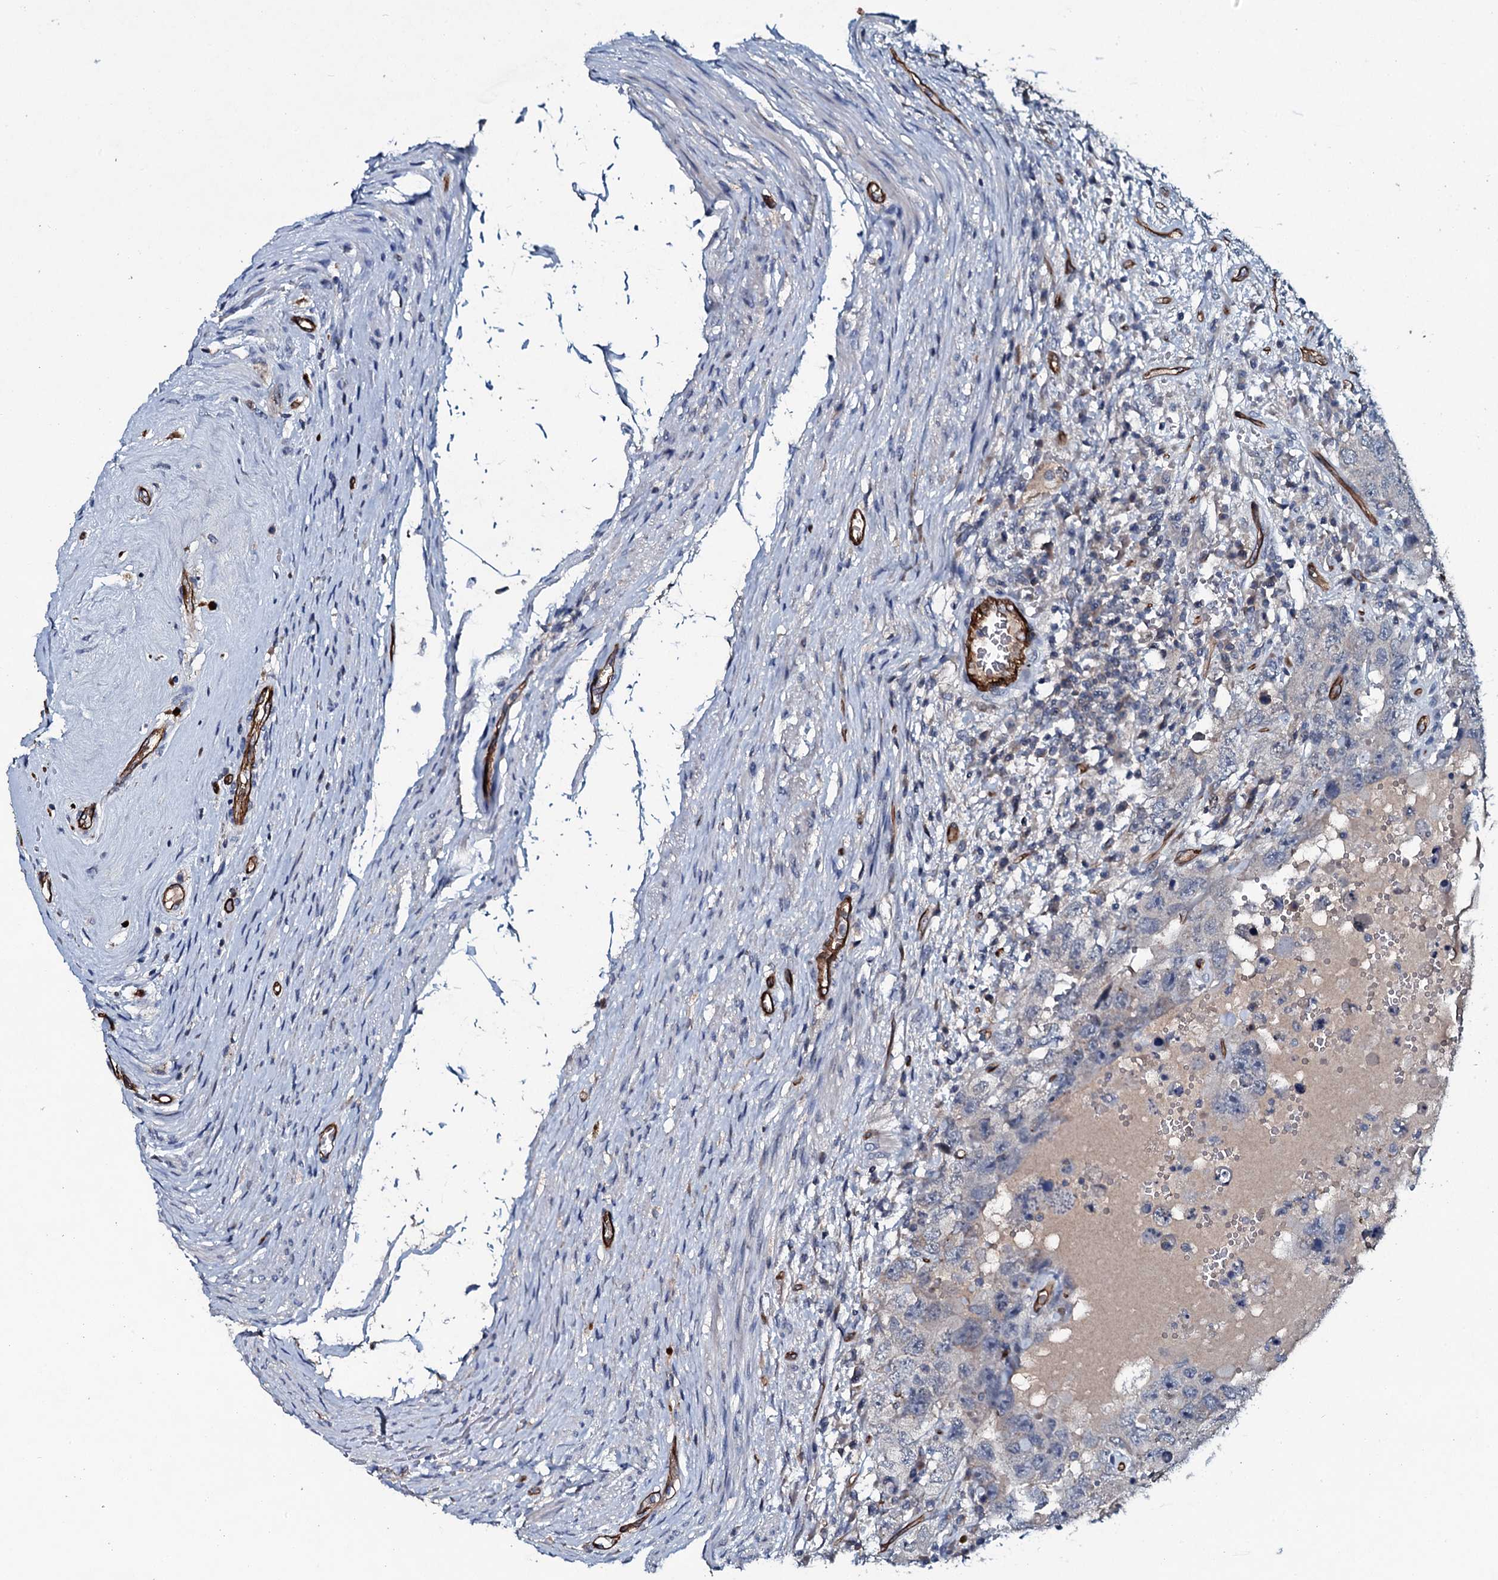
{"staining": {"intensity": "negative", "quantity": "none", "location": "none"}, "tissue": "testis cancer", "cell_type": "Tumor cells", "image_type": "cancer", "snomed": [{"axis": "morphology", "description": "Carcinoma, Embryonal, NOS"}, {"axis": "topography", "description": "Testis"}], "caption": "IHC of testis cancer shows no expression in tumor cells. Brightfield microscopy of immunohistochemistry (IHC) stained with DAB (3,3'-diaminobenzidine) (brown) and hematoxylin (blue), captured at high magnification.", "gene": "CLEC14A", "patient": {"sex": "male", "age": 26}}